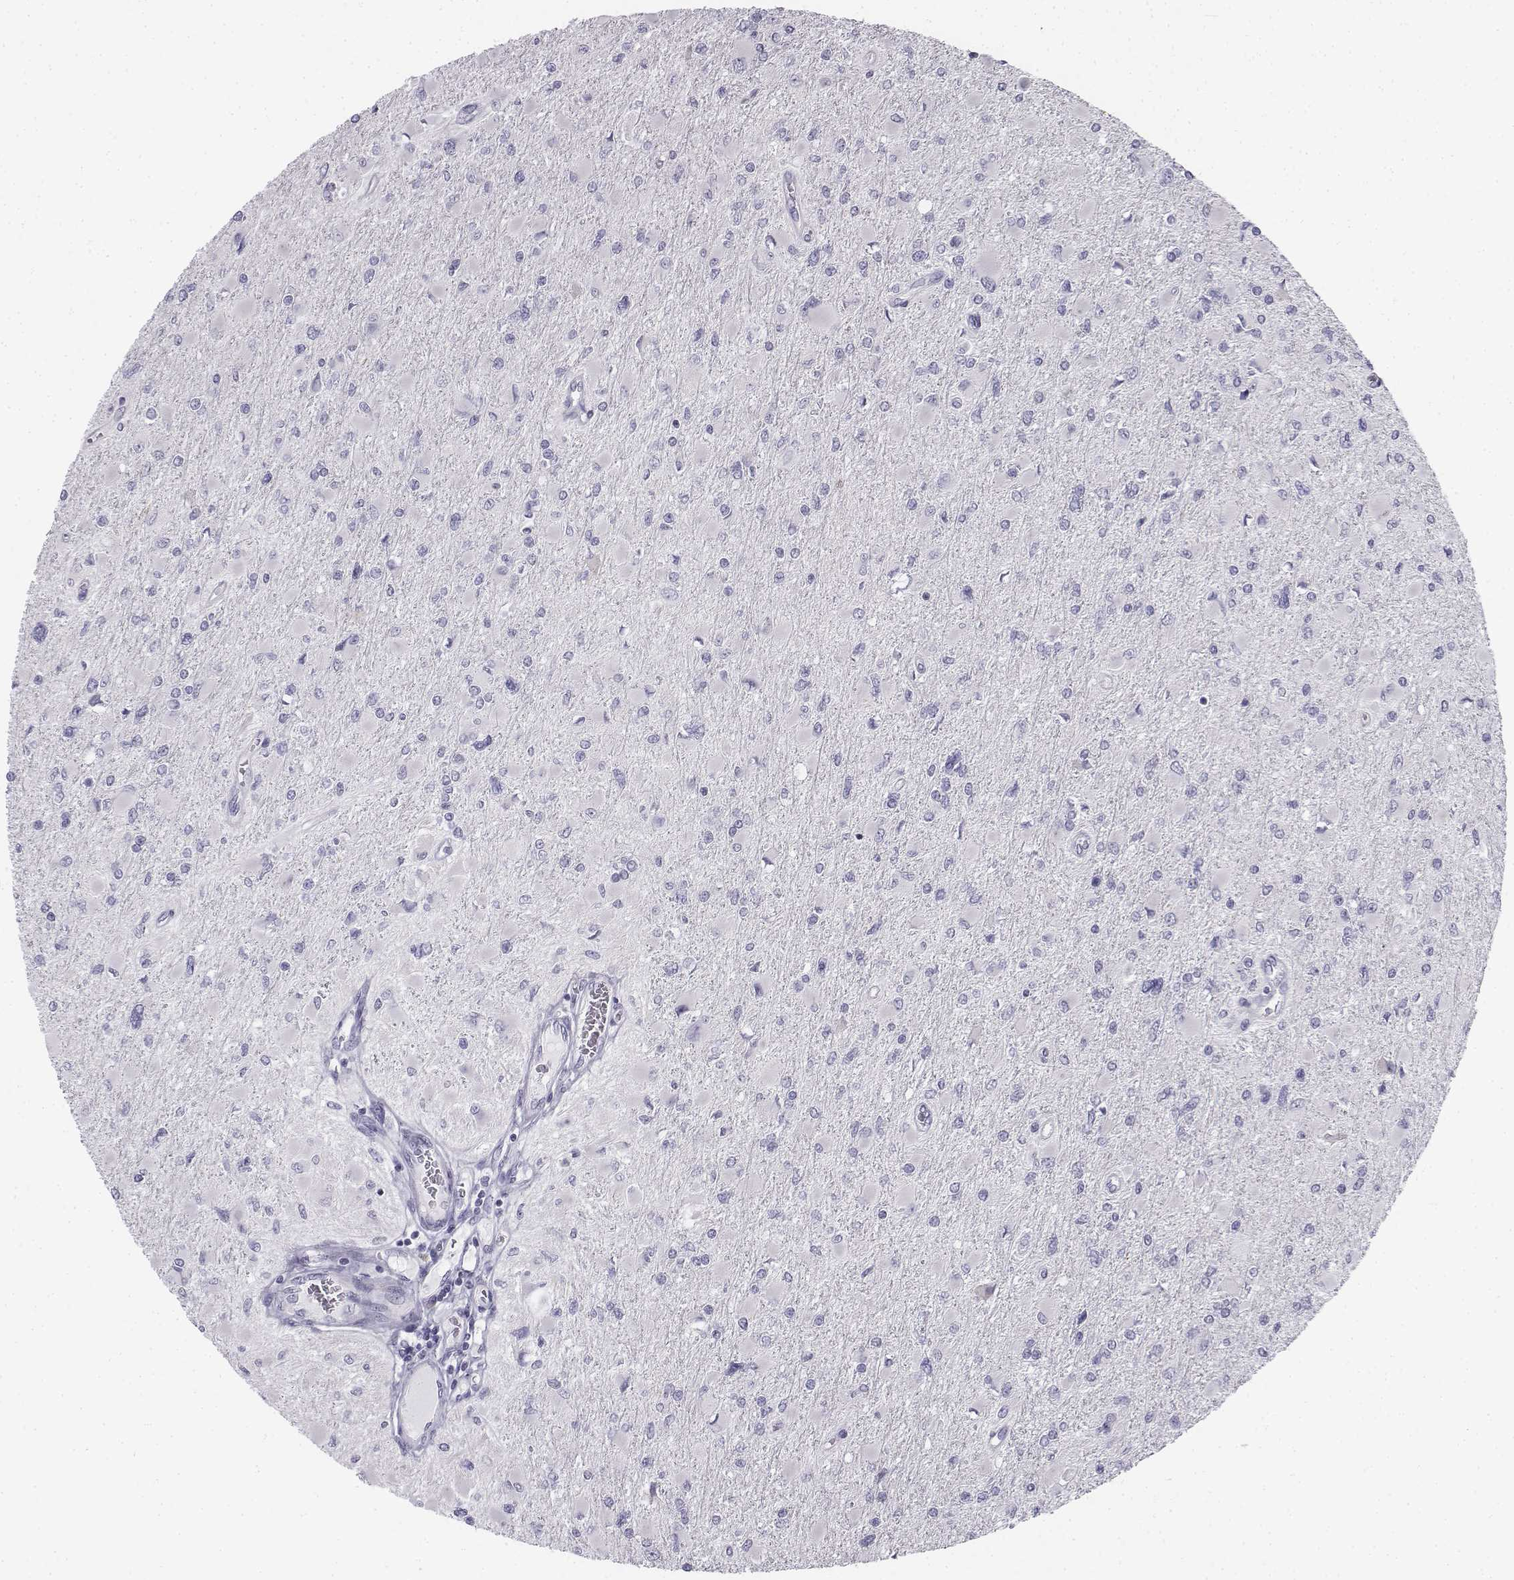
{"staining": {"intensity": "negative", "quantity": "none", "location": "none"}, "tissue": "glioma", "cell_type": "Tumor cells", "image_type": "cancer", "snomed": [{"axis": "morphology", "description": "Glioma, malignant, High grade"}, {"axis": "topography", "description": "Cerebral cortex"}], "caption": "There is no significant staining in tumor cells of glioma.", "gene": "PENK", "patient": {"sex": "female", "age": 36}}